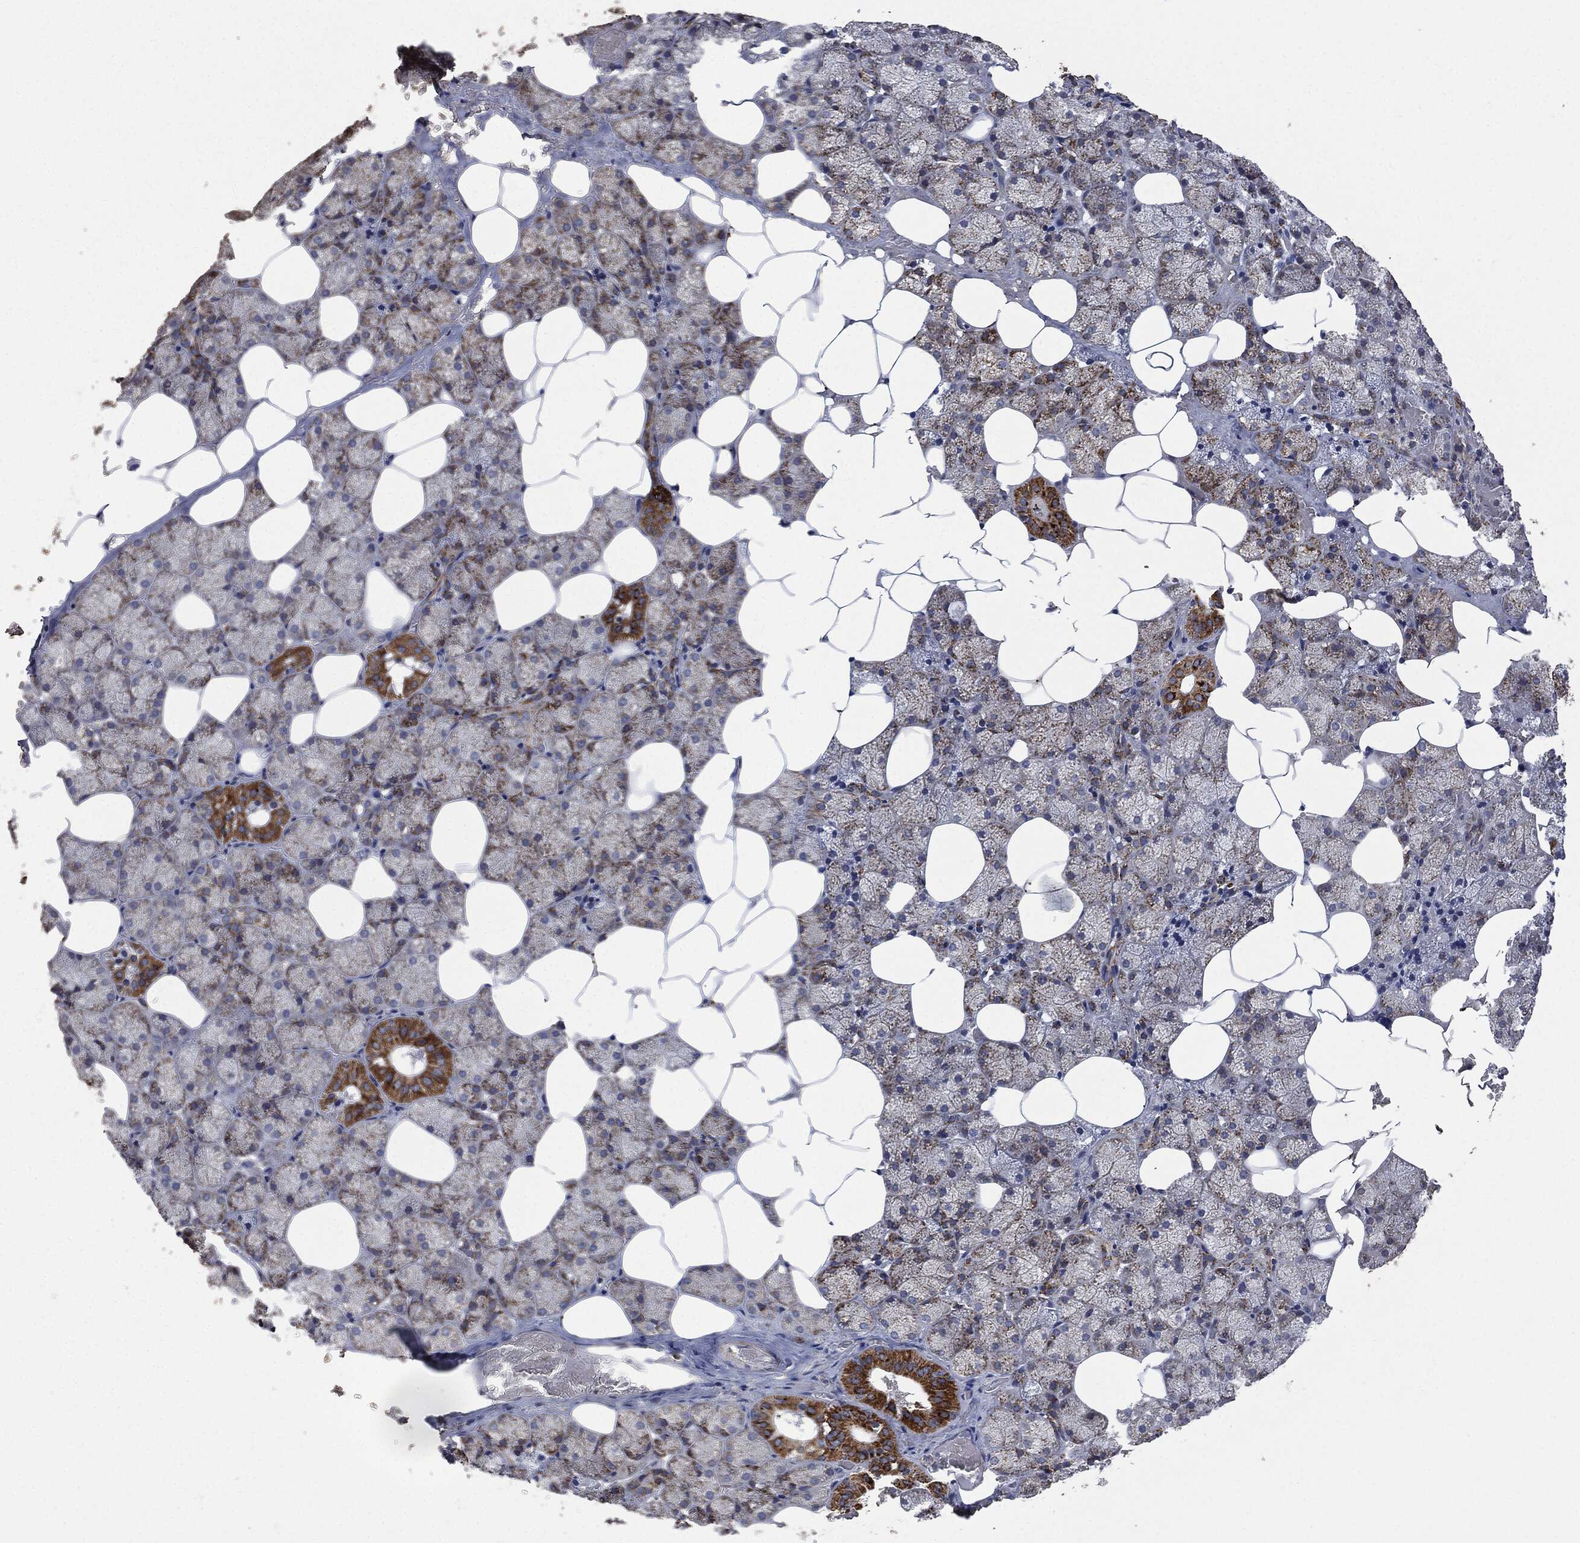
{"staining": {"intensity": "moderate", "quantity": ">75%", "location": "cytoplasmic/membranous"}, "tissue": "salivary gland", "cell_type": "Glandular cells", "image_type": "normal", "snomed": [{"axis": "morphology", "description": "Normal tissue, NOS"}, {"axis": "topography", "description": "Salivary gland"}], "caption": "Protein staining by immunohistochemistry exhibits moderate cytoplasmic/membranous positivity in about >75% of glandular cells in normal salivary gland. The staining is performed using DAB (3,3'-diaminobenzidine) brown chromogen to label protein expression. The nuclei are counter-stained blue using hematoxylin.", "gene": "RYK", "patient": {"sex": "male", "age": 38}}